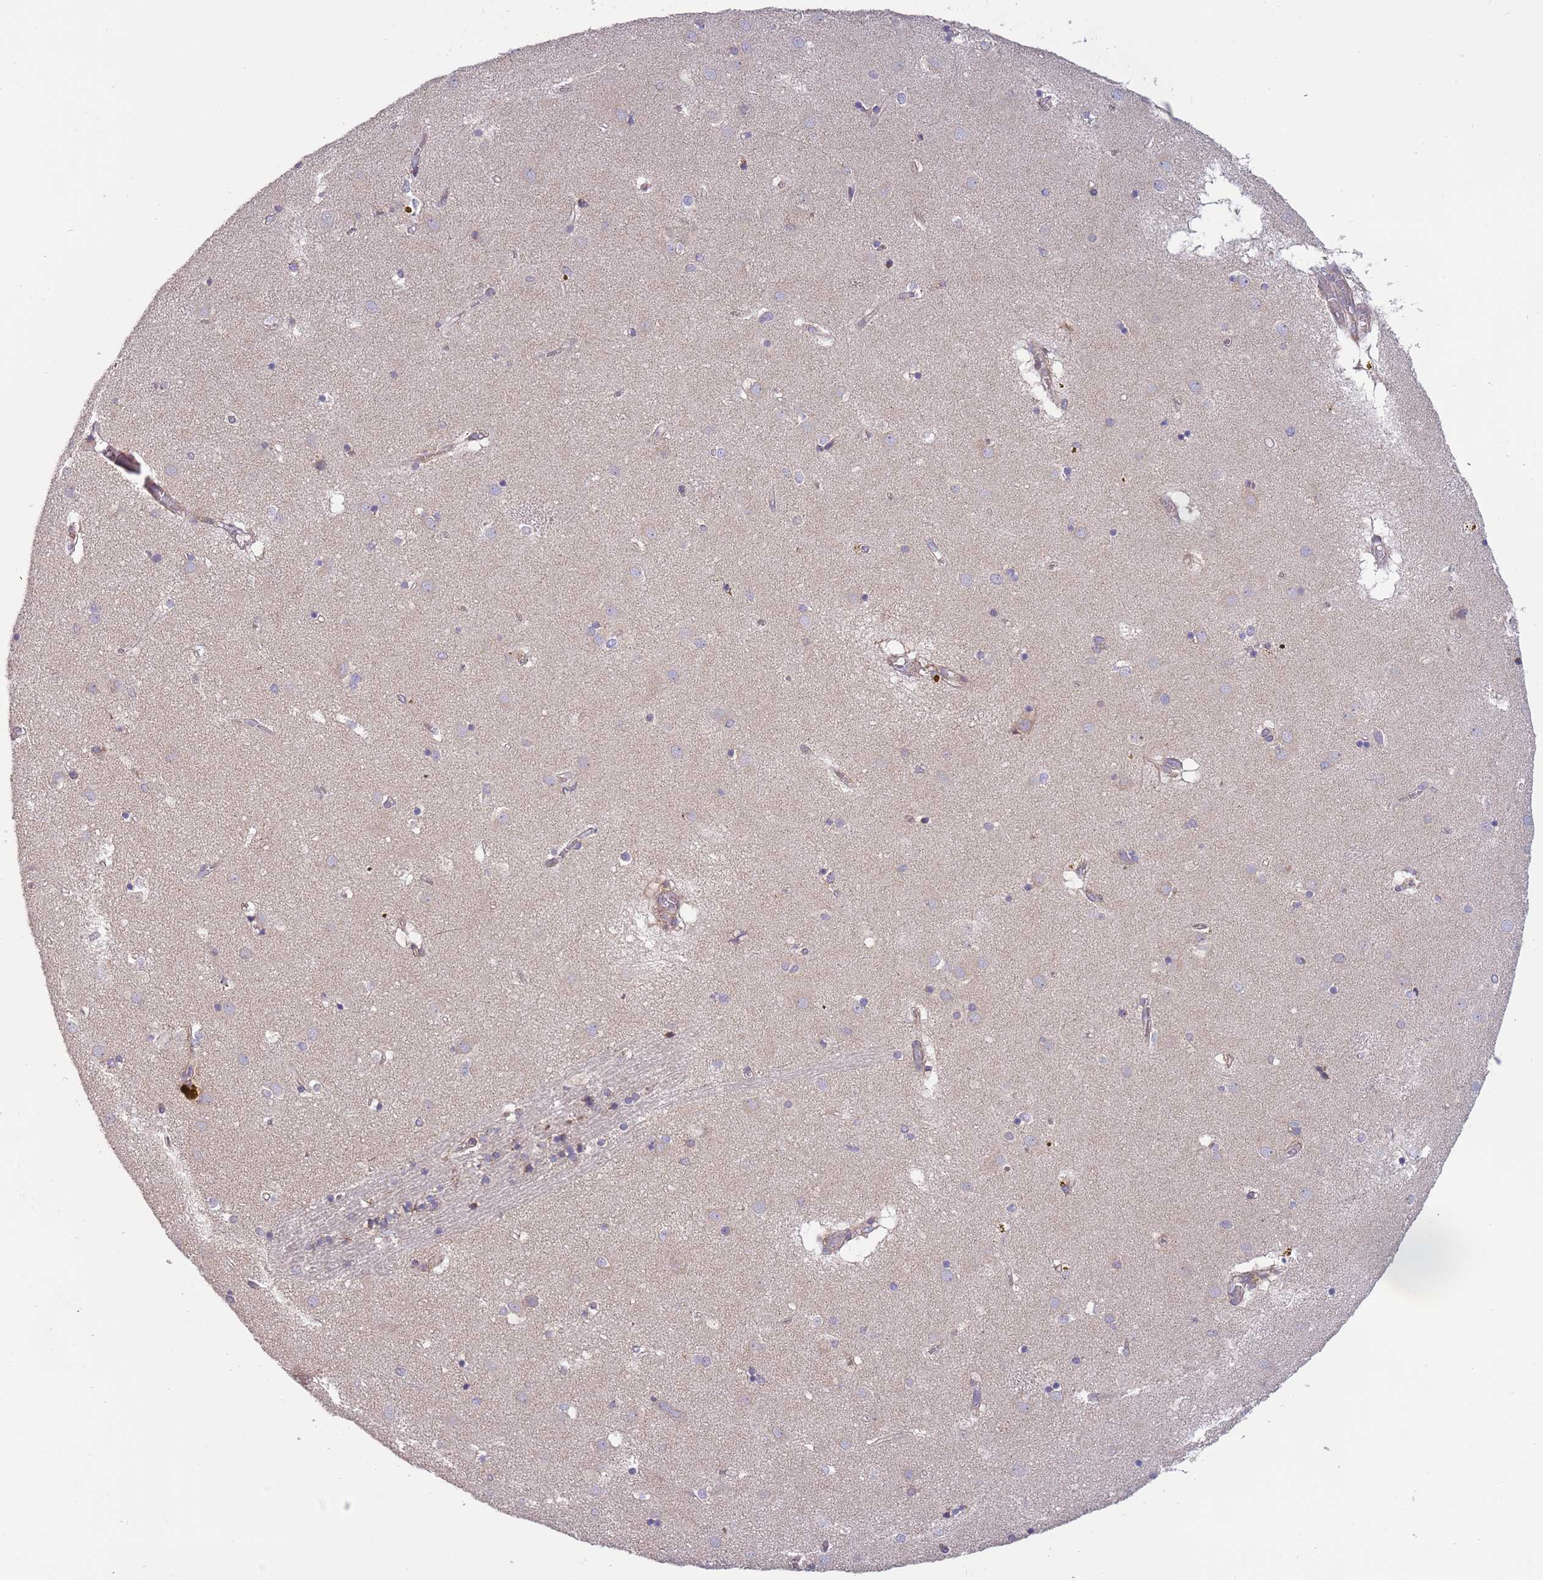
{"staining": {"intensity": "negative", "quantity": "none", "location": "none"}, "tissue": "caudate", "cell_type": "Glial cells", "image_type": "normal", "snomed": [{"axis": "morphology", "description": "Normal tissue, NOS"}, {"axis": "topography", "description": "Lateral ventricle wall"}], "caption": "High power microscopy histopathology image of an IHC histopathology image of normal caudate, revealing no significant staining in glial cells. Nuclei are stained in blue.", "gene": "ARMCX6", "patient": {"sex": "male", "age": 70}}